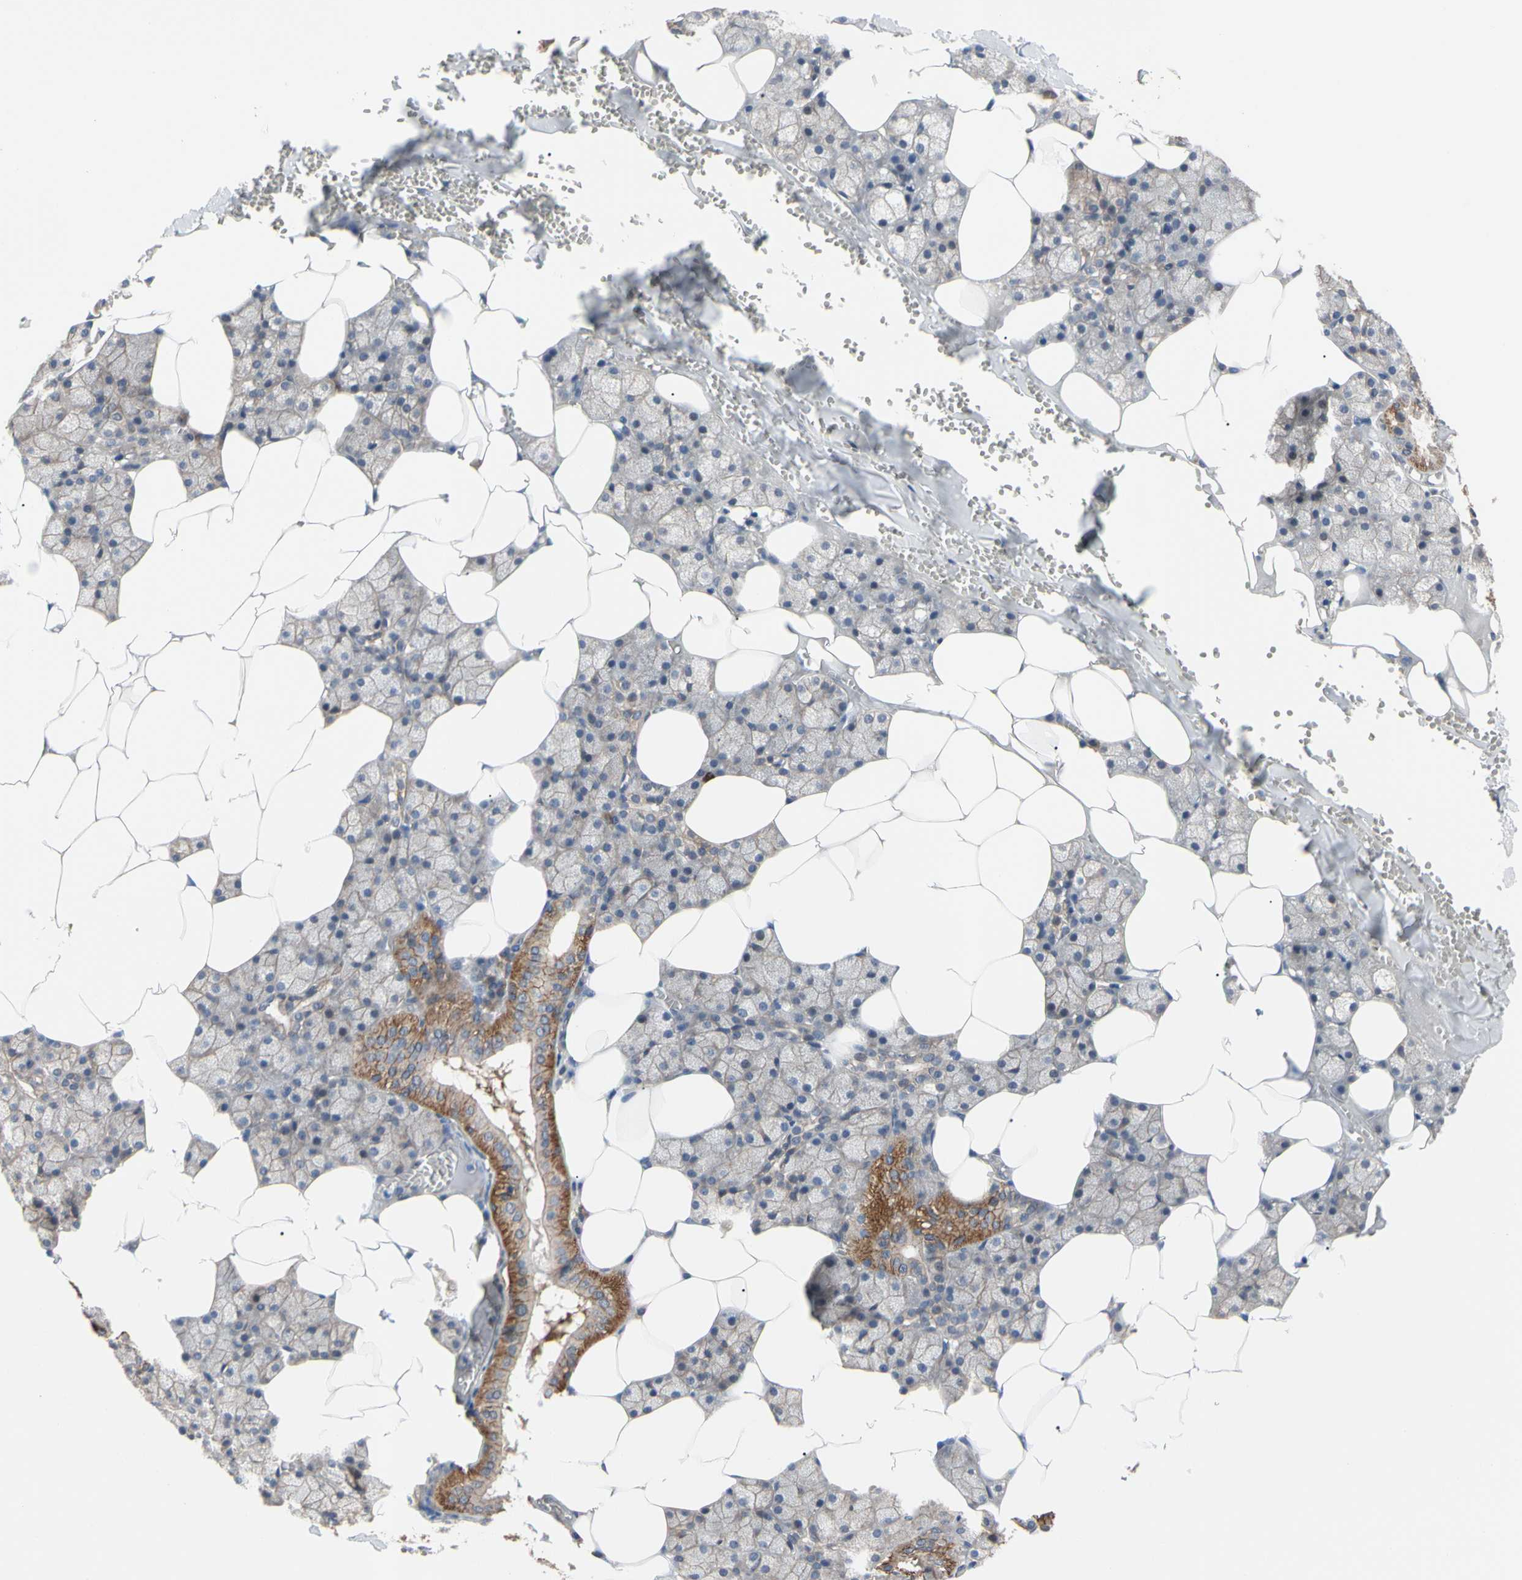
{"staining": {"intensity": "moderate", "quantity": ">75%", "location": "cytoplasmic/membranous"}, "tissue": "salivary gland", "cell_type": "Glandular cells", "image_type": "normal", "snomed": [{"axis": "morphology", "description": "Normal tissue, NOS"}, {"axis": "topography", "description": "Salivary gland"}], "caption": "A micrograph of human salivary gland stained for a protein exhibits moderate cytoplasmic/membranous brown staining in glandular cells. (brown staining indicates protein expression, while blue staining denotes nuclei).", "gene": "DPP8", "patient": {"sex": "male", "age": 62}}